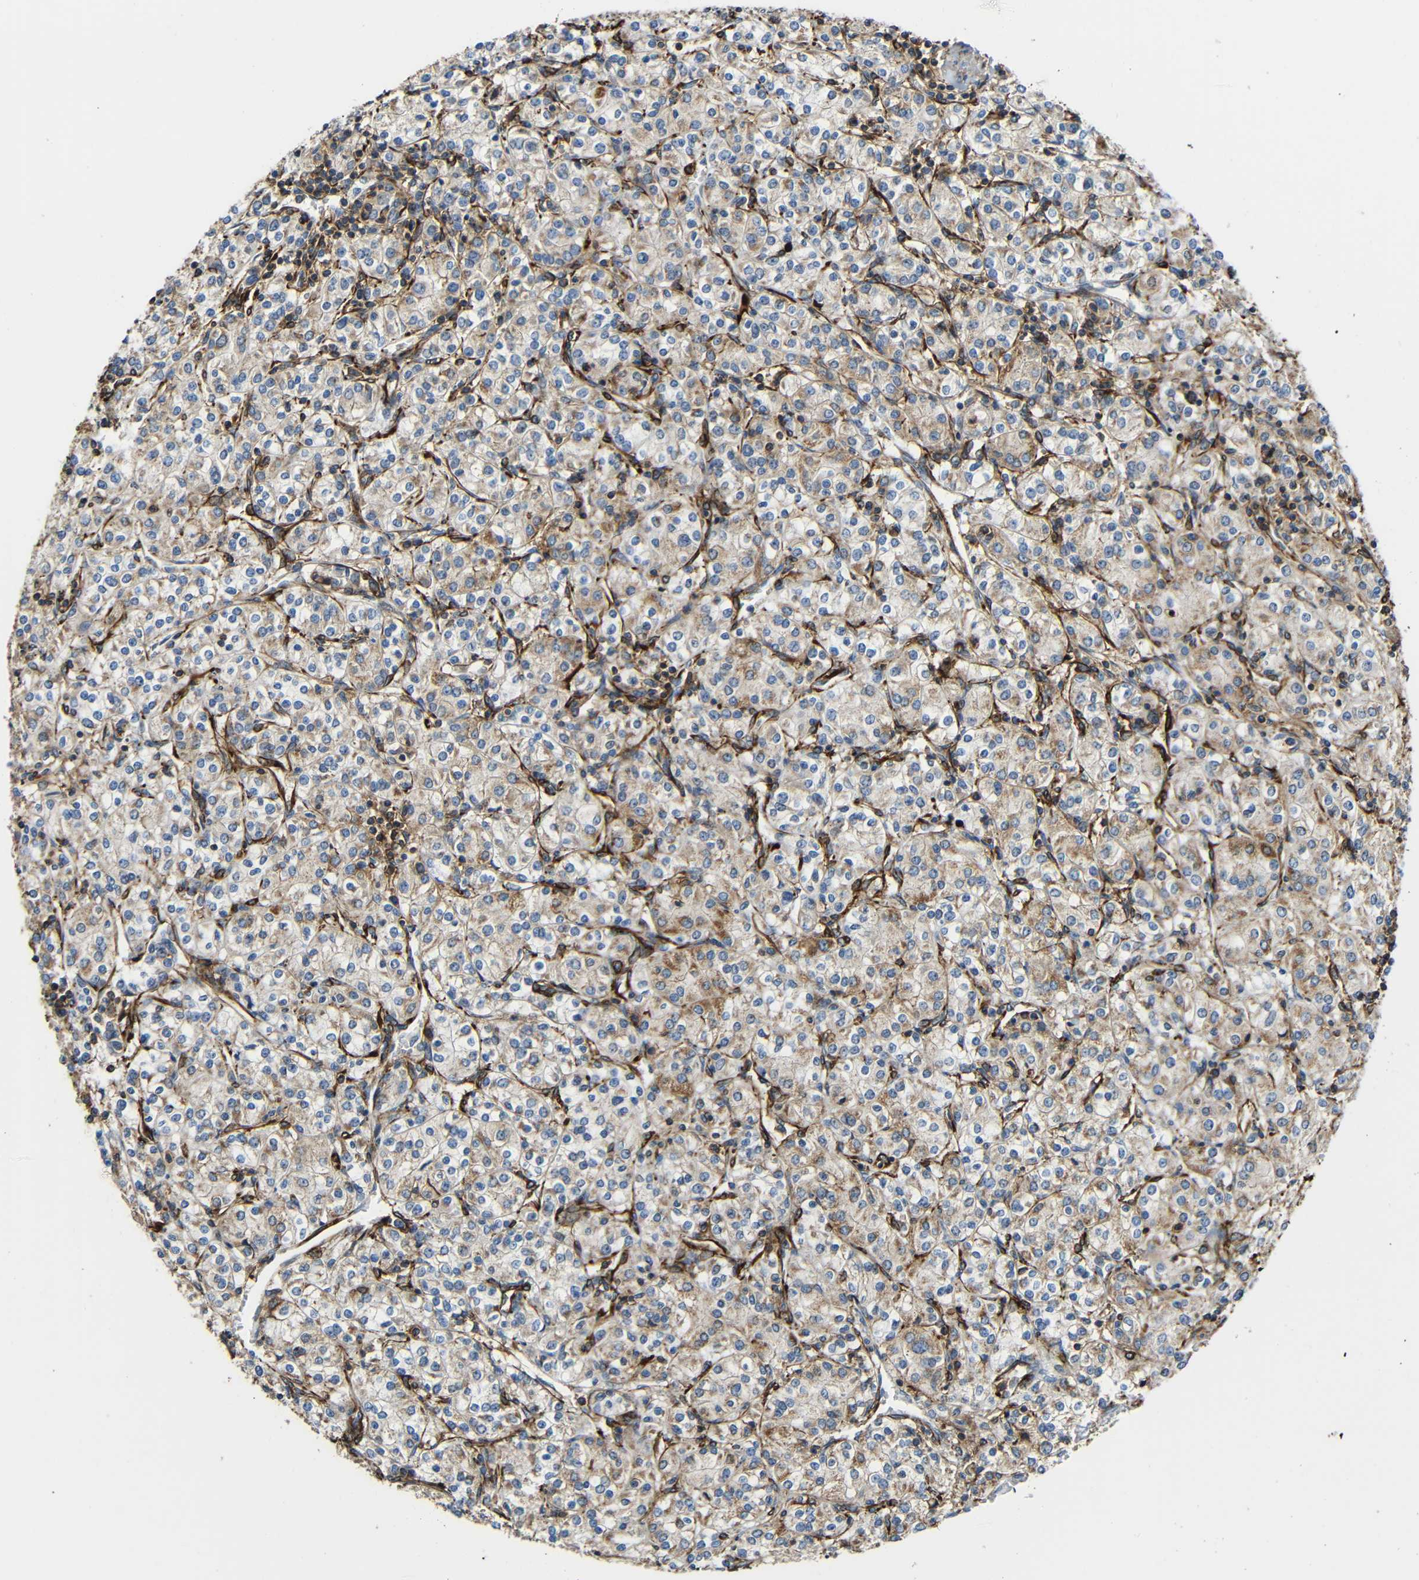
{"staining": {"intensity": "weak", "quantity": "25%-75%", "location": "cytoplasmic/membranous"}, "tissue": "renal cancer", "cell_type": "Tumor cells", "image_type": "cancer", "snomed": [{"axis": "morphology", "description": "Adenocarcinoma, NOS"}, {"axis": "topography", "description": "Kidney"}], "caption": "An image of human renal cancer (adenocarcinoma) stained for a protein reveals weak cytoplasmic/membranous brown staining in tumor cells.", "gene": "IGSF10", "patient": {"sex": "male", "age": 77}}